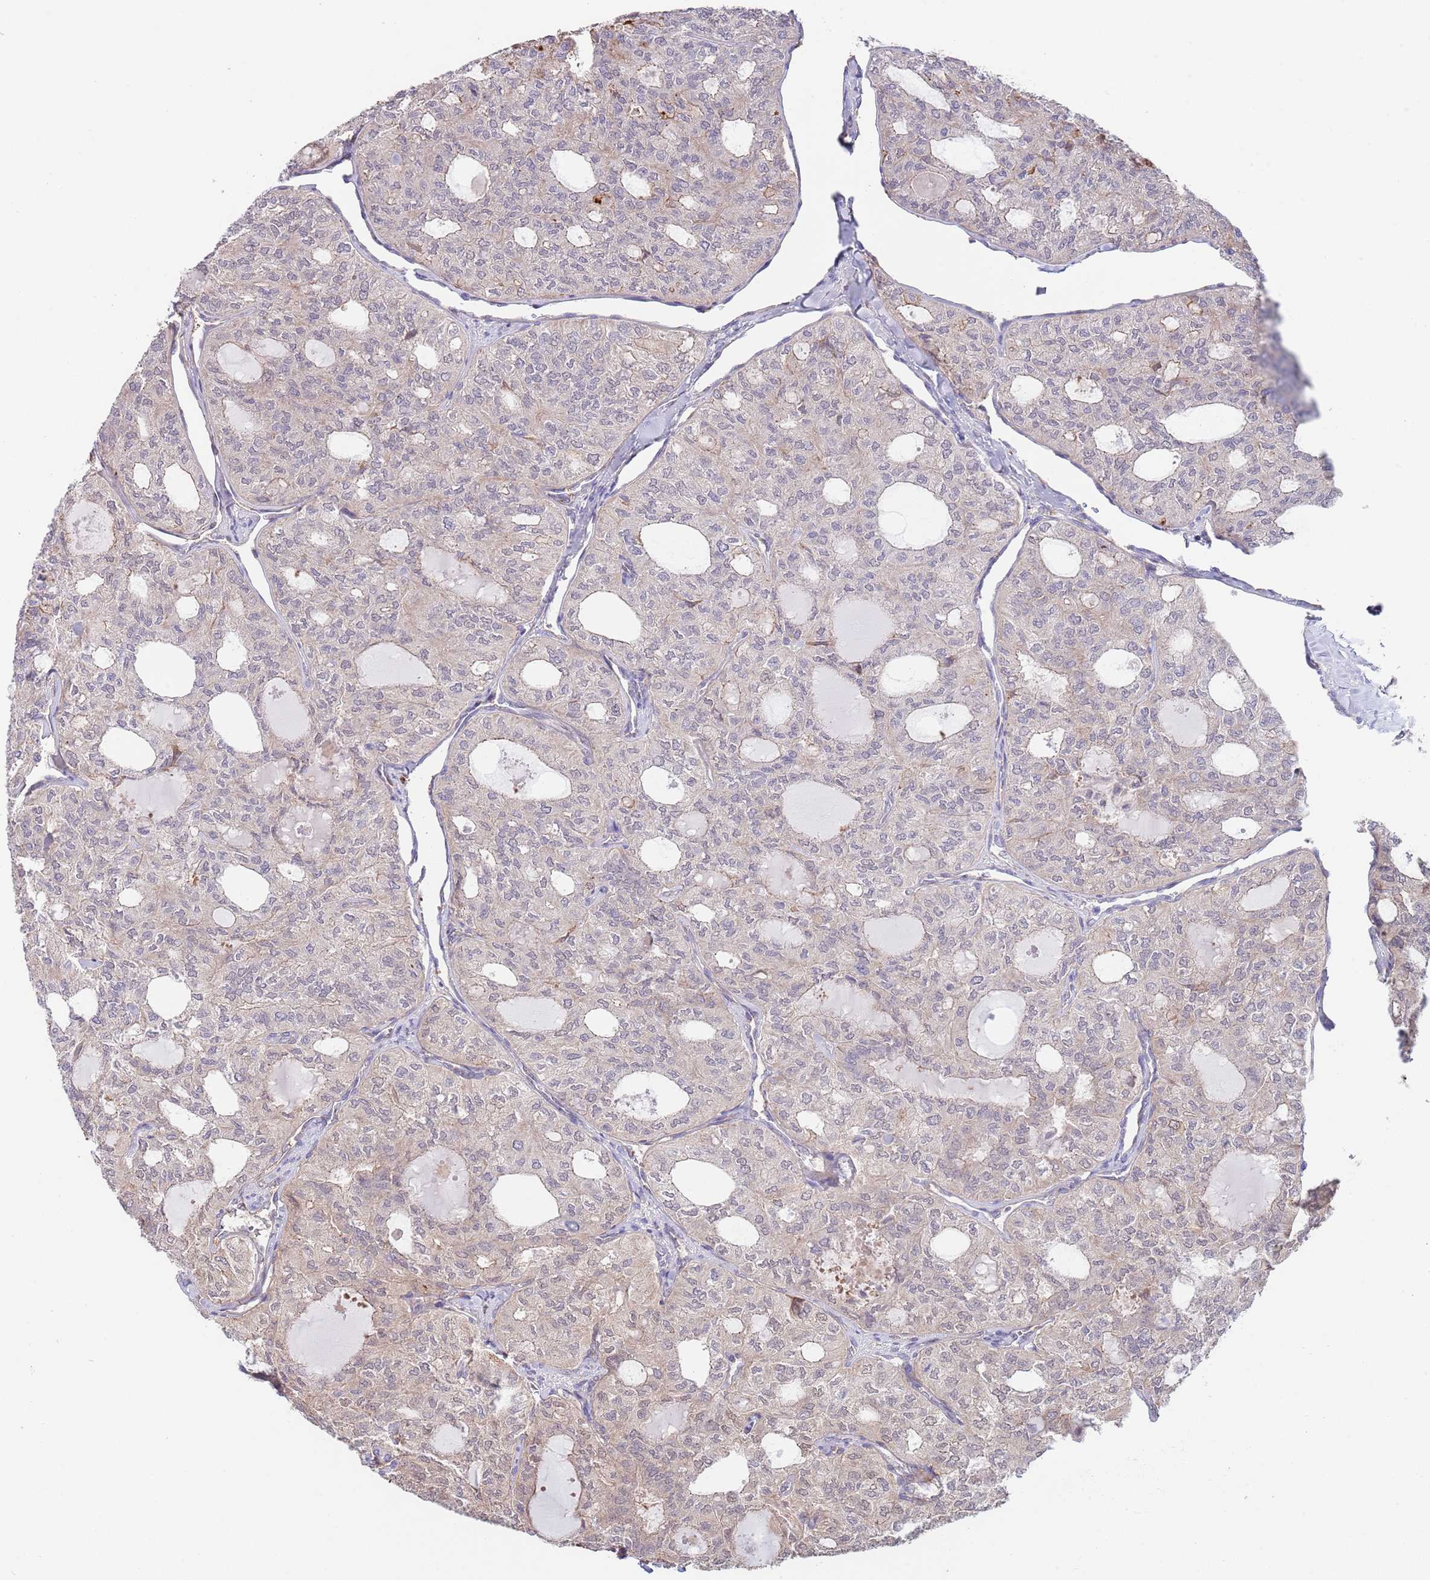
{"staining": {"intensity": "negative", "quantity": "none", "location": "none"}, "tissue": "thyroid cancer", "cell_type": "Tumor cells", "image_type": "cancer", "snomed": [{"axis": "morphology", "description": "Follicular adenoma carcinoma, NOS"}, {"axis": "topography", "description": "Thyroid gland"}], "caption": "An immunohistochemistry (IHC) micrograph of thyroid cancer is shown. There is no staining in tumor cells of thyroid cancer.", "gene": "BPNT1", "patient": {"sex": "male", "age": 75}}